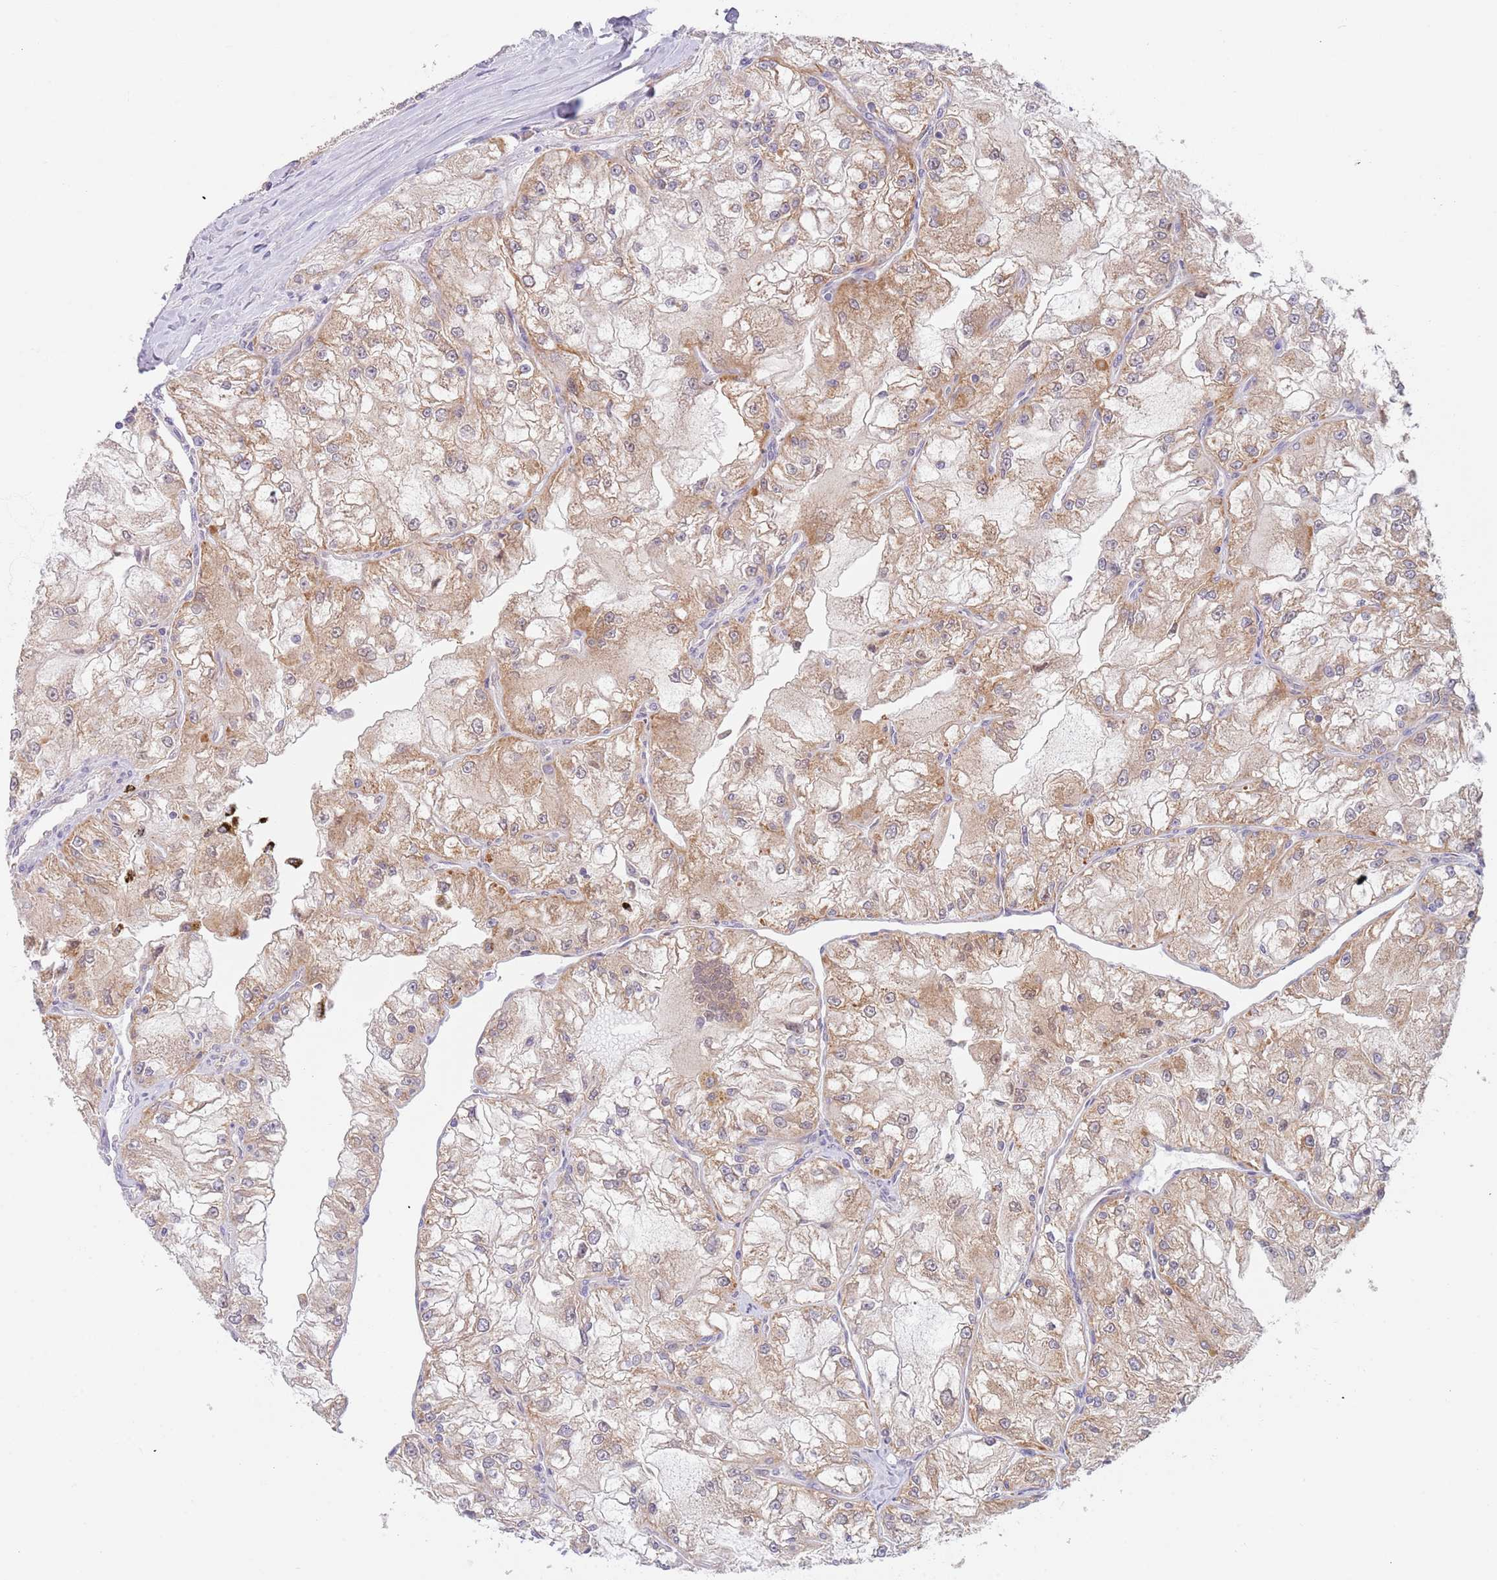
{"staining": {"intensity": "moderate", "quantity": ">75%", "location": "cytoplasmic/membranous"}, "tissue": "renal cancer", "cell_type": "Tumor cells", "image_type": "cancer", "snomed": [{"axis": "morphology", "description": "Adenocarcinoma, NOS"}, {"axis": "topography", "description": "Kidney"}], "caption": "Renal adenocarcinoma was stained to show a protein in brown. There is medium levels of moderate cytoplasmic/membranous staining in approximately >75% of tumor cells.", "gene": "TIMM13", "patient": {"sex": "female", "age": 72}}